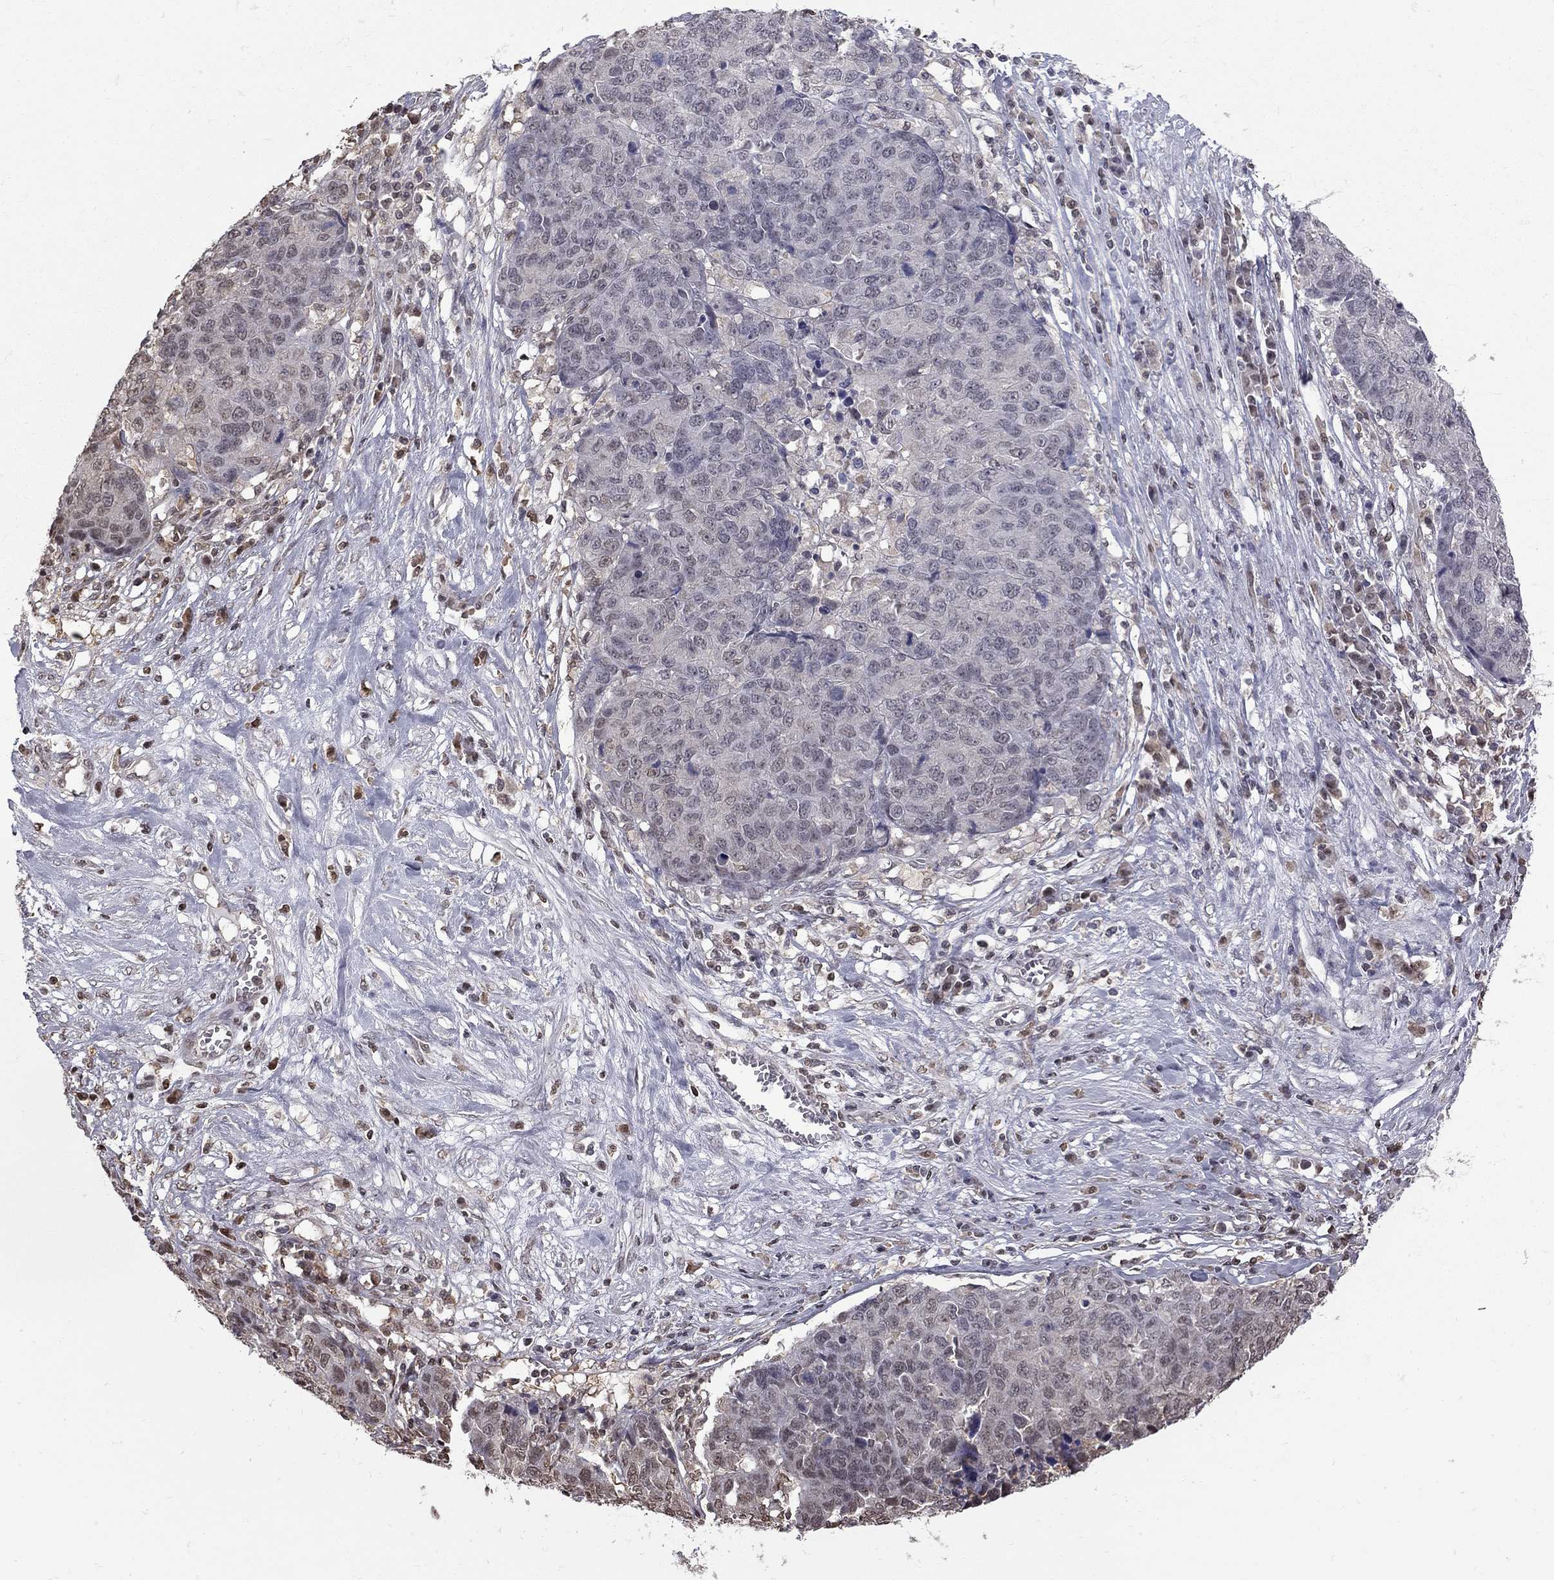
{"staining": {"intensity": "negative", "quantity": "none", "location": "none"}, "tissue": "ovarian cancer", "cell_type": "Tumor cells", "image_type": "cancer", "snomed": [{"axis": "morphology", "description": "Cystadenocarcinoma, serous, NOS"}, {"axis": "topography", "description": "Ovary"}], "caption": "This is a micrograph of IHC staining of ovarian cancer (serous cystadenocarcinoma), which shows no expression in tumor cells.", "gene": "RFWD3", "patient": {"sex": "female", "age": 87}}